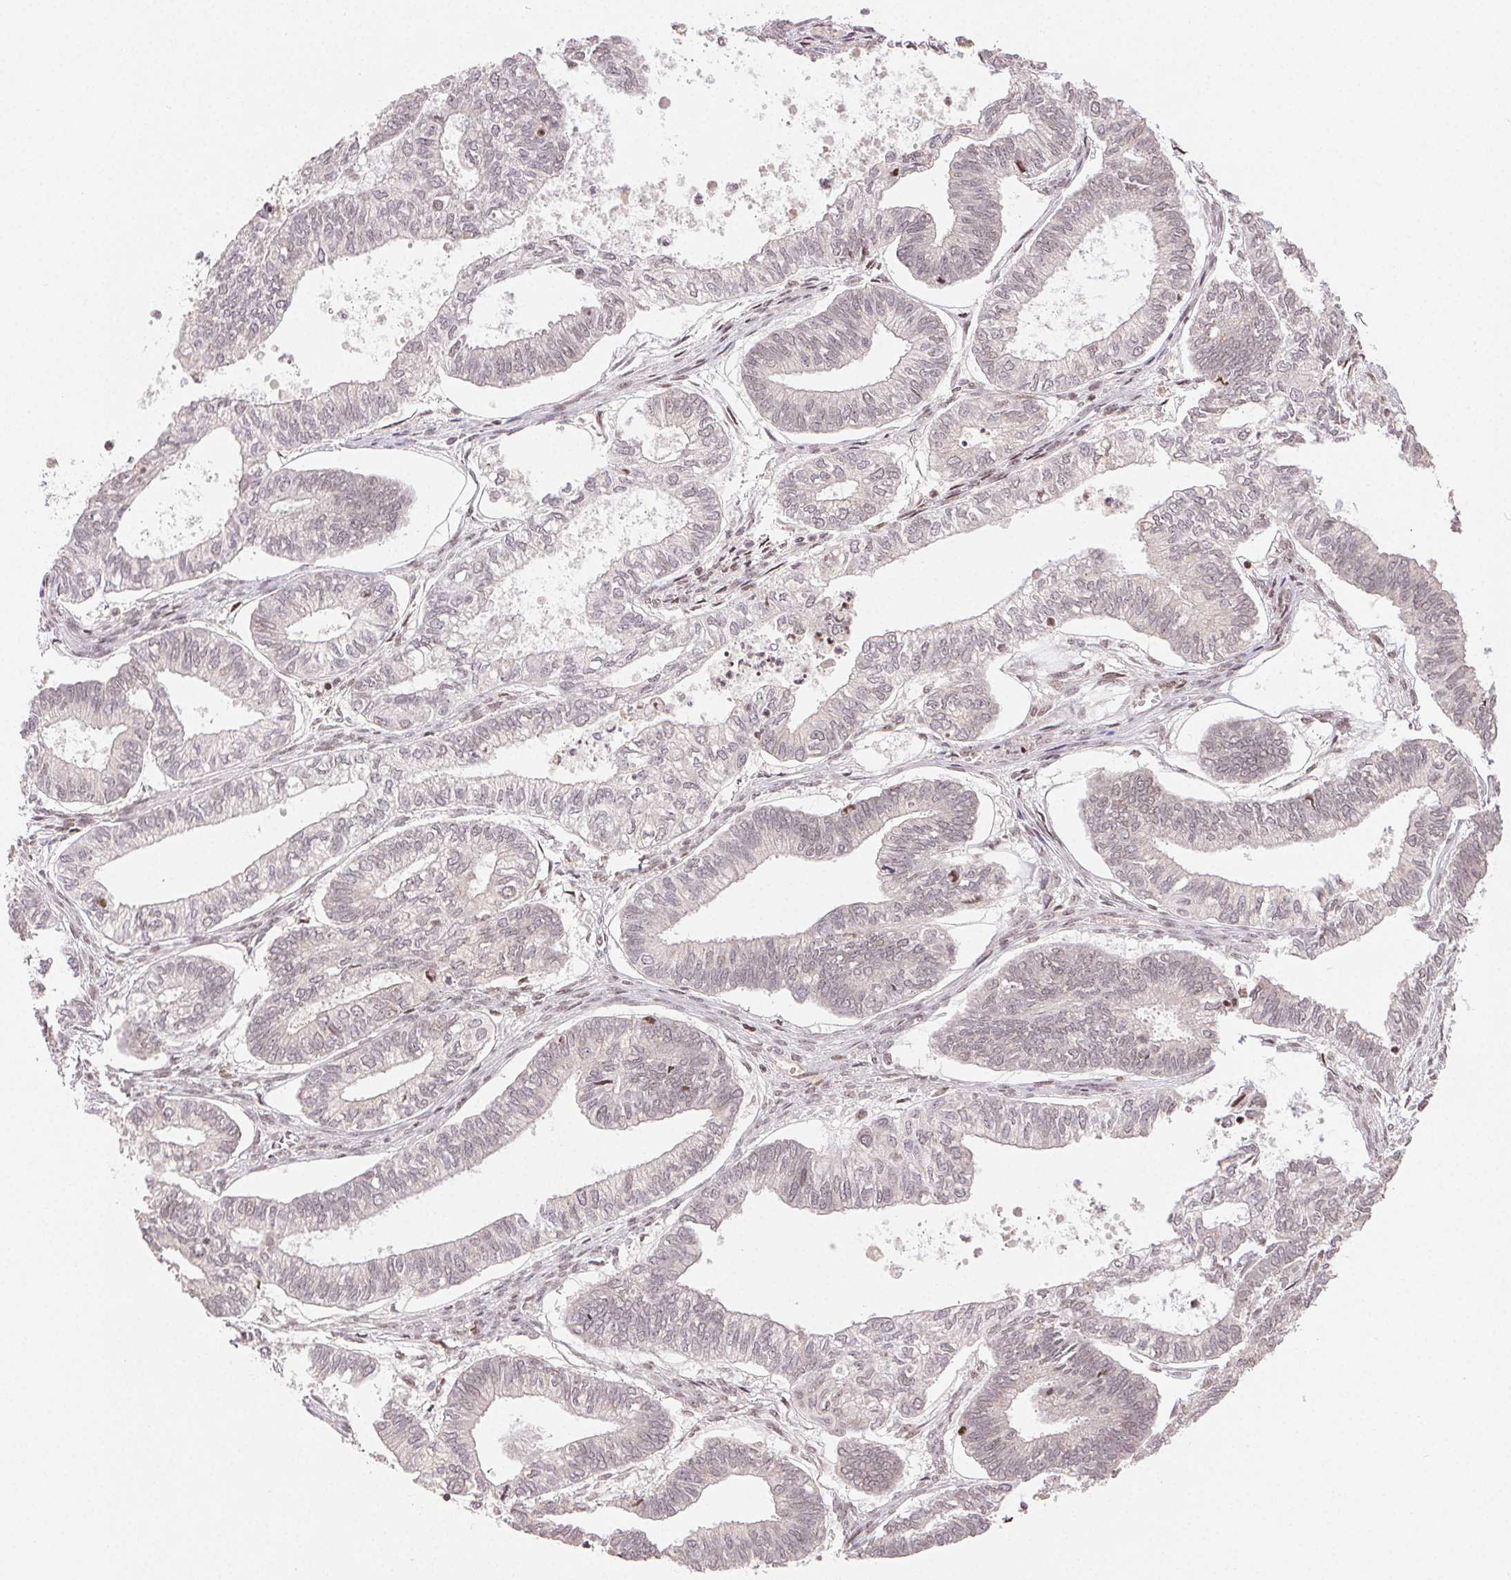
{"staining": {"intensity": "negative", "quantity": "none", "location": "none"}, "tissue": "ovarian cancer", "cell_type": "Tumor cells", "image_type": "cancer", "snomed": [{"axis": "morphology", "description": "Carcinoma, endometroid"}, {"axis": "topography", "description": "Ovary"}], "caption": "This is an immunohistochemistry photomicrograph of human ovarian endometroid carcinoma. There is no positivity in tumor cells.", "gene": "MAPKAPK2", "patient": {"sex": "female", "age": 64}}